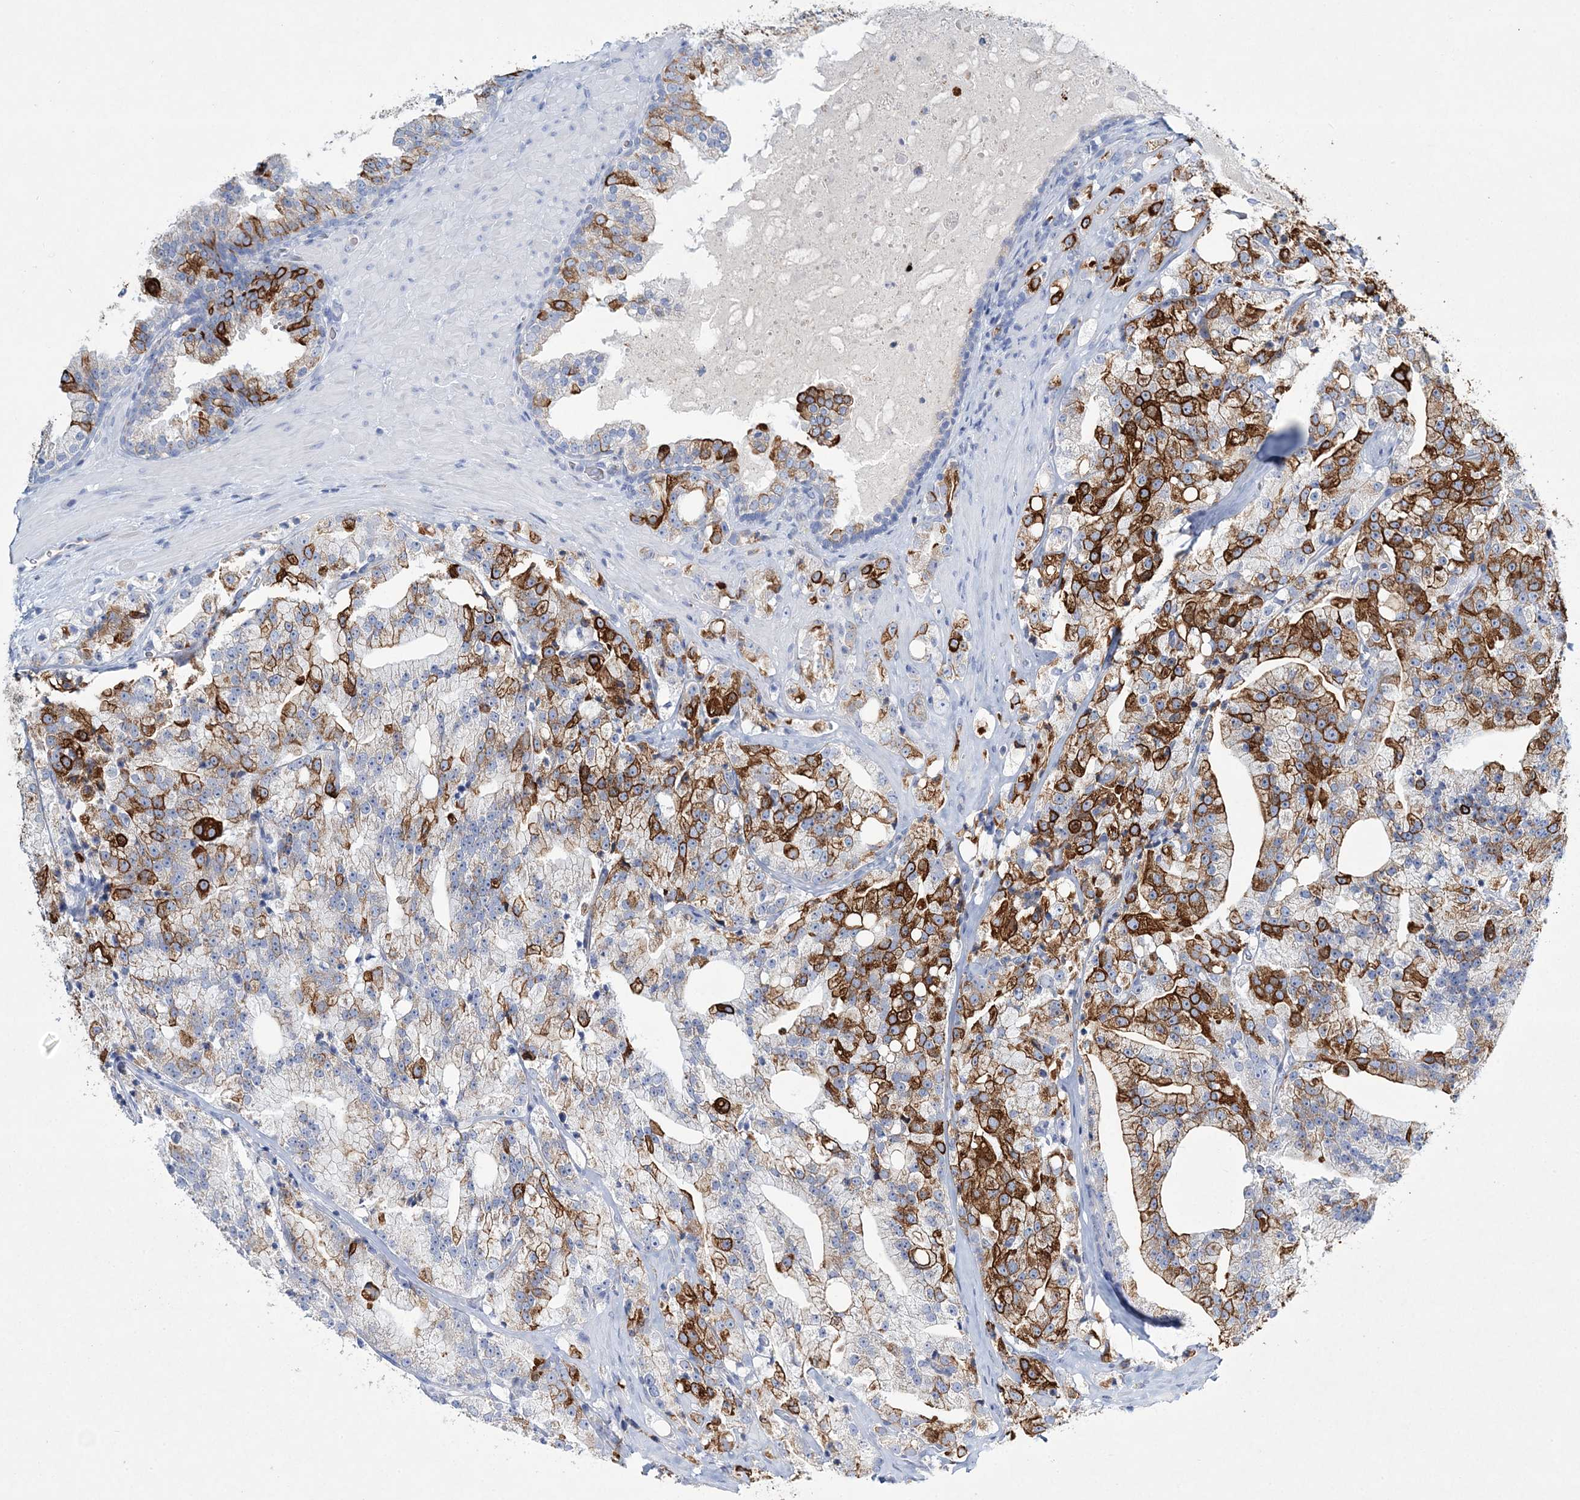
{"staining": {"intensity": "strong", "quantity": "25%-75%", "location": "cytoplasmic/membranous"}, "tissue": "prostate cancer", "cell_type": "Tumor cells", "image_type": "cancer", "snomed": [{"axis": "morphology", "description": "Adenocarcinoma, High grade"}, {"axis": "topography", "description": "Prostate"}], "caption": "Immunohistochemistry (IHC) photomicrograph of neoplastic tissue: high-grade adenocarcinoma (prostate) stained using immunohistochemistry (IHC) shows high levels of strong protein expression localized specifically in the cytoplasmic/membranous of tumor cells, appearing as a cytoplasmic/membranous brown color.", "gene": "ADGRL1", "patient": {"sex": "male", "age": 64}}